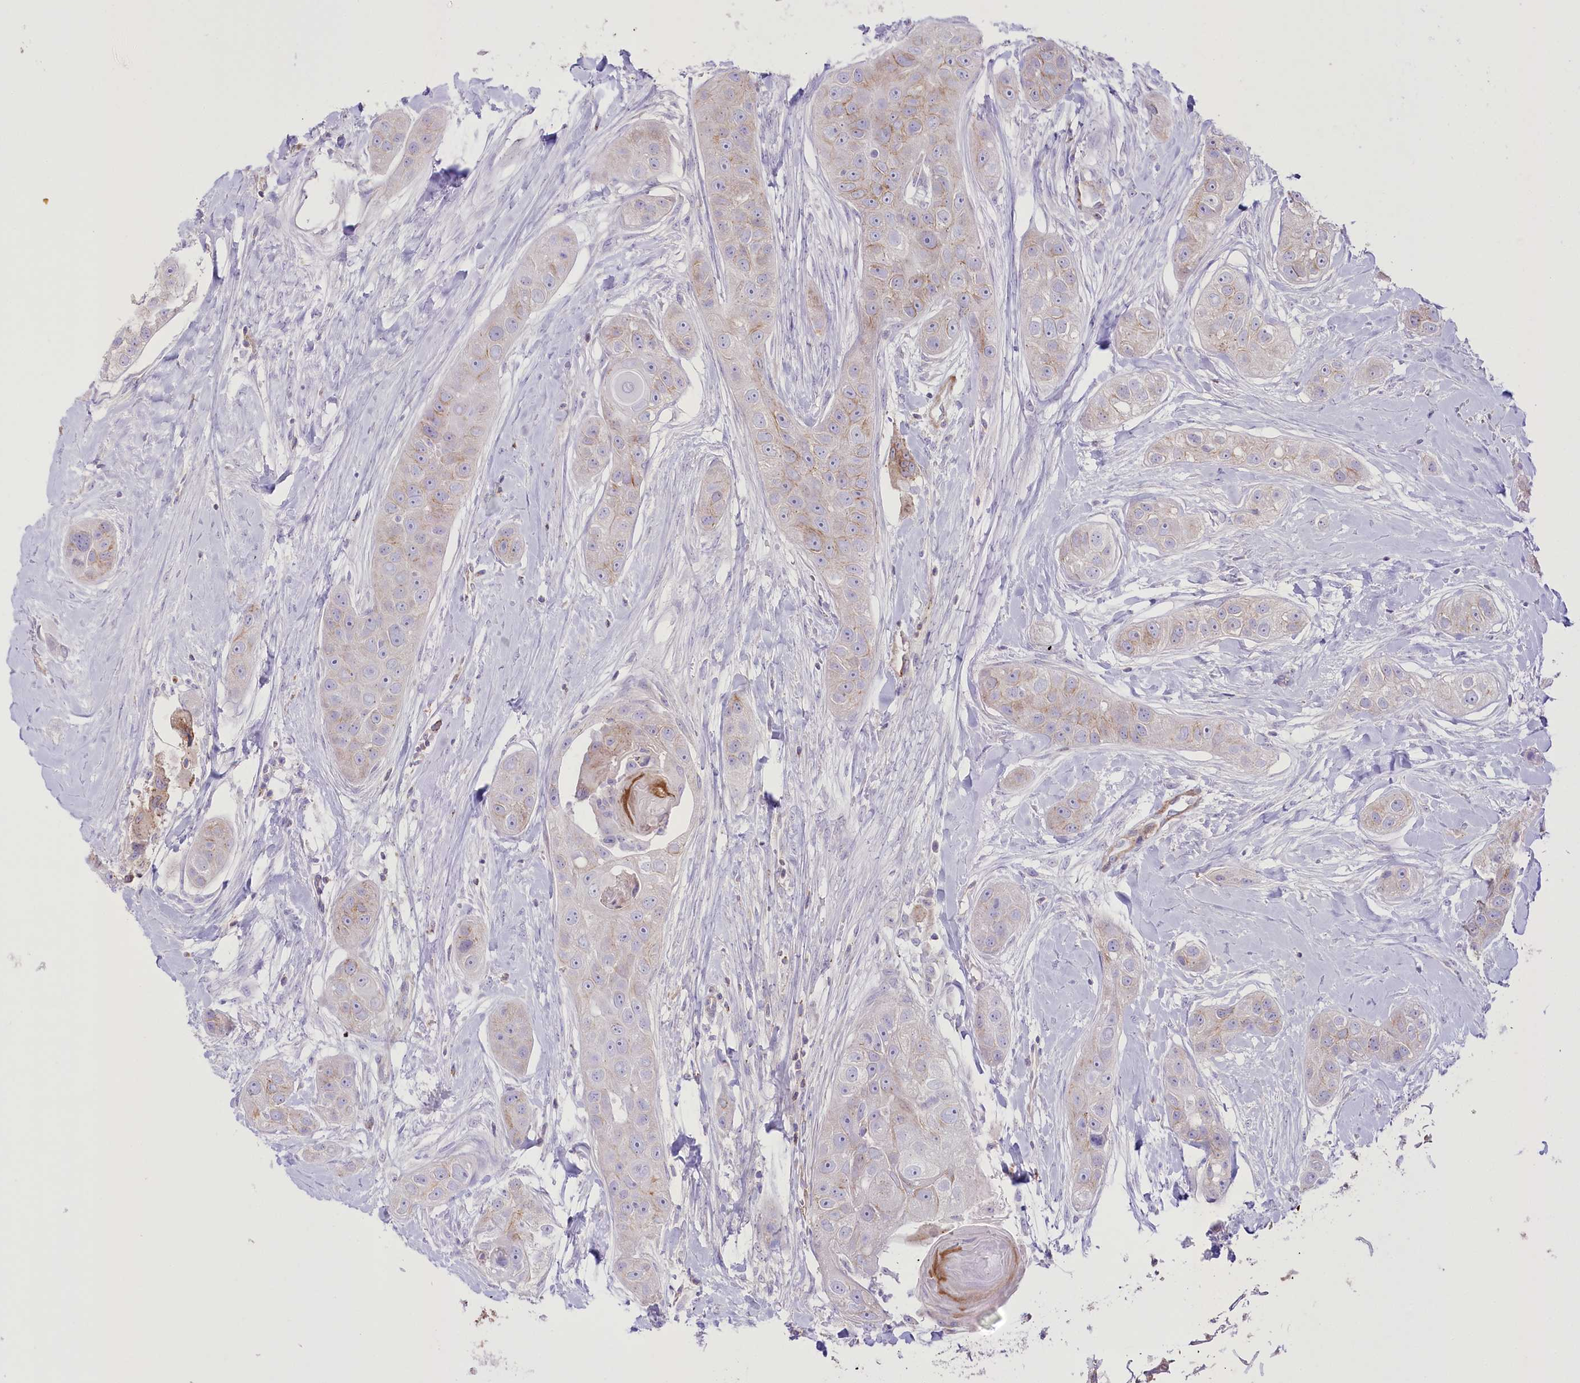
{"staining": {"intensity": "weak", "quantity": "<25%", "location": "cytoplasmic/membranous"}, "tissue": "head and neck cancer", "cell_type": "Tumor cells", "image_type": "cancer", "snomed": [{"axis": "morphology", "description": "Normal tissue, NOS"}, {"axis": "morphology", "description": "Squamous cell carcinoma, NOS"}, {"axis": "topography", "description": "Skeletal muscle"}, {"axis": "topography", "description": "Head-Neck"}], "caption": "A histopathology image of human squamous cell carcinoma (head and neck) is negative for staining in tumor cells.", "gene": "FAM216A", "patient": {"sex": "male", "age": 51}}